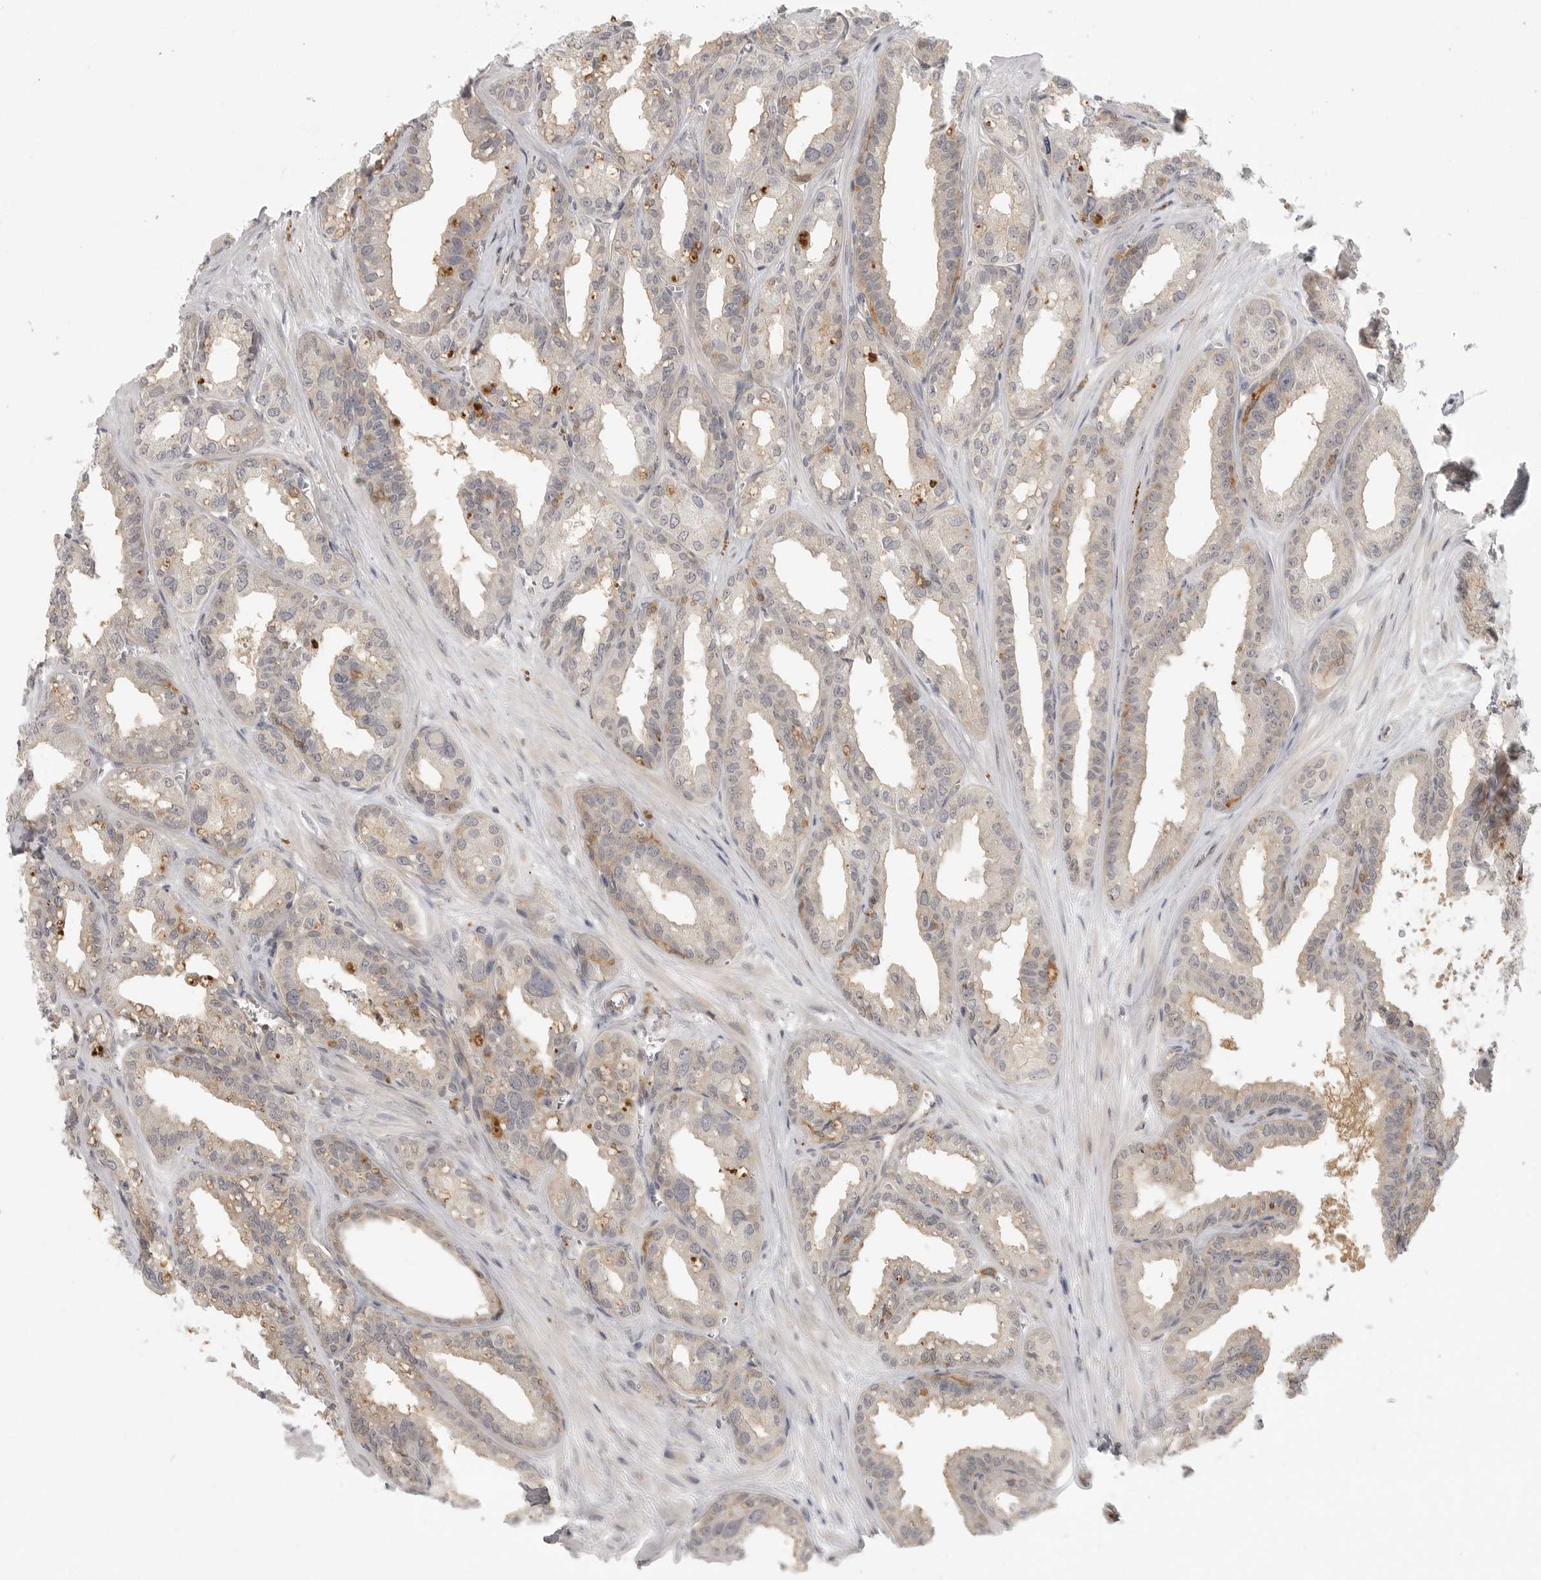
{"staining": {"intensity": "weak", "quantity": "25%-75%", "location": "cytoplasmic/membranous"}, "tissue": "seminal vesicle", "cell_type": "Glandular cells", "image_type": "normal", "snomed": [{"axis": "morphology", "description": "Normal tissue, NOS"}, {"axis": "topography", "description": "Prostate"}, {"axis": "topography", "description": "Seminal veicle"}], "caption": "IHC (DAB (3,3'-diaminobenzidine)) staining of unremarkable seminal vesicle demonstrates weak cytoplasmic/membranous protein expression in about 25%-75% of glandular cells.", "gene": "DBNL", "patient": {"sex": "male", "age": 51}}